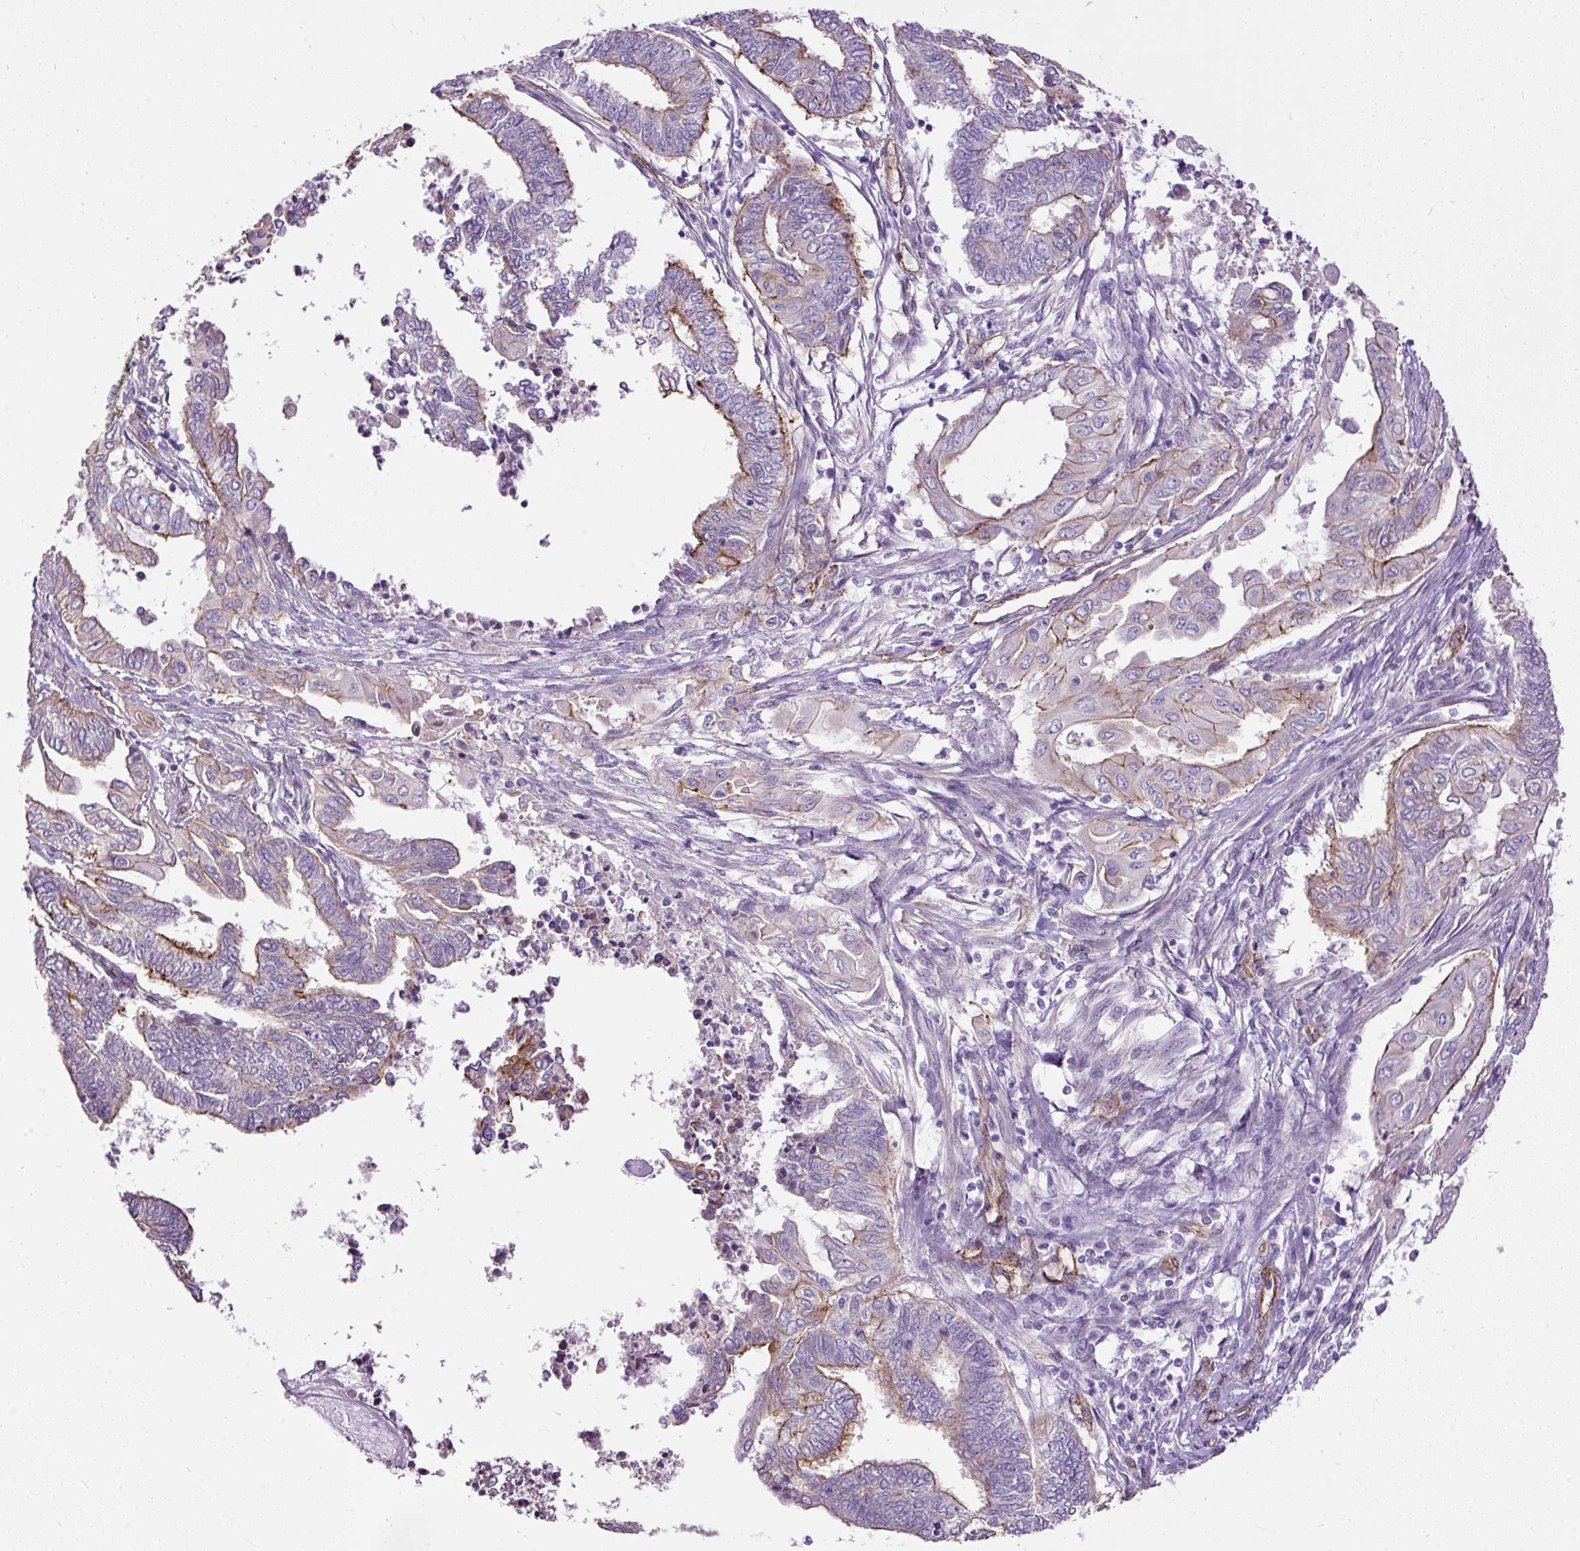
{"staining": {"intensity": "moderate", "quantity": "<25%", "location": "cytoplasmic/membranous"}, "tissue": "endometrial cancer", "cell_type": "Tumor cells", "image_type": "cancer", "snomed": [{"axis": "morphology", "description": "Adenocarcinoma, NOS"}, {"axis": "topography", "description": "Uterus"}, {"axis": "topography", "description": "Endometrium"}], "caption": "Human endometrial adenocarcinoma stained for a protein (brown) shows moderate cytoplasmic/membranous positive expression in about <25% of tumor cells.", "gene": "MAGEB16", "patient": {"sex": "female", "age": 70}}